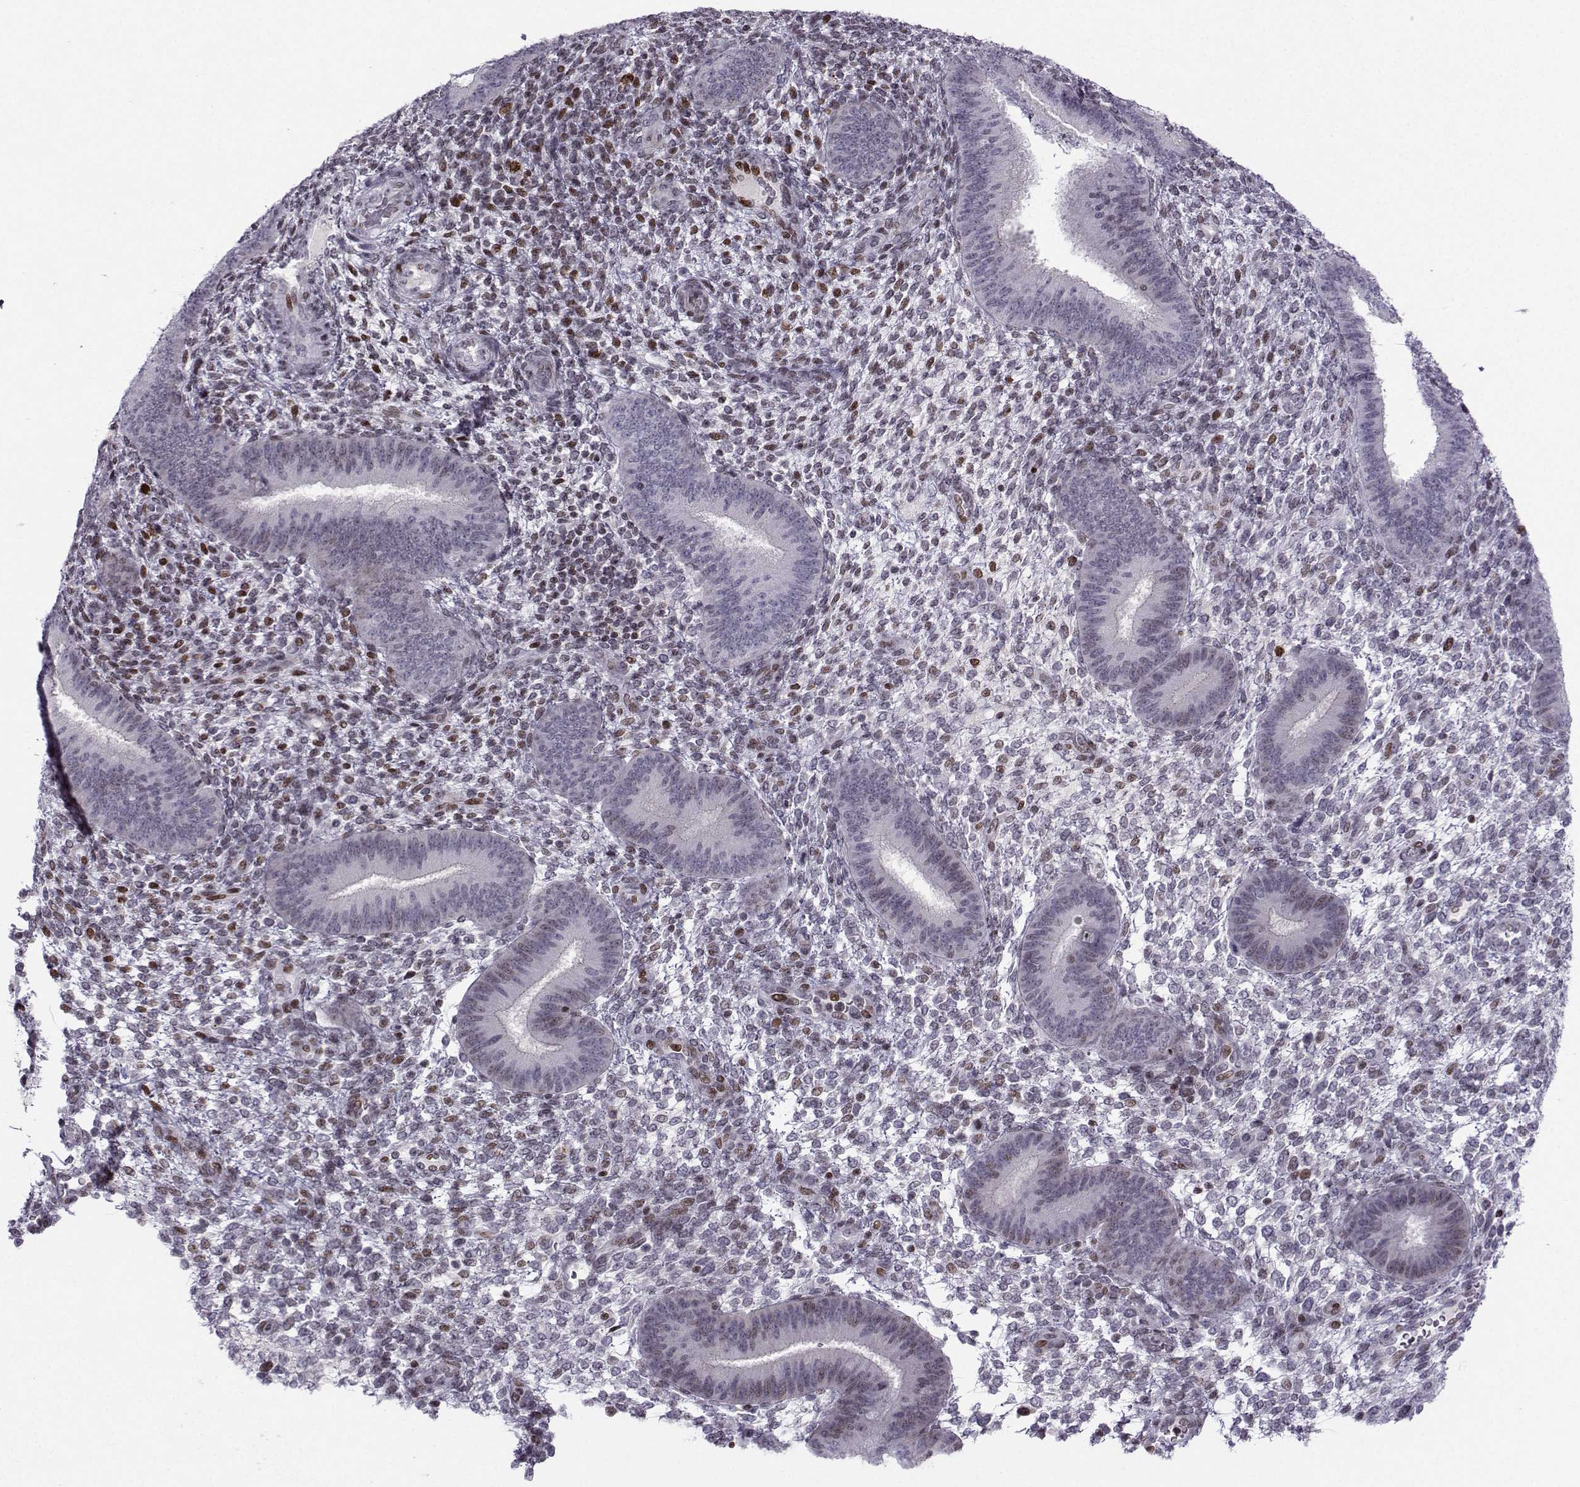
{"staining": {"intensity": "moderate", "quantity": "<25%", "location": "nuclear"}, "tissue": "endometrium", "cell_type": "Cells in endometrial stroma", "image_type": "normal", "snomed": [{"axis": "morphology", "description": "Normal tissue, NOS"}, {"axis": "topography", "description": "Endometrium"}], "caption": "This is a micrograph of IHC staining of benign endometrium, which shows moderate positivity in the nuclear of cells in endometrial stroma.", "gene": "ZNF19", "patient": {"sex": "female", "age": 39}}